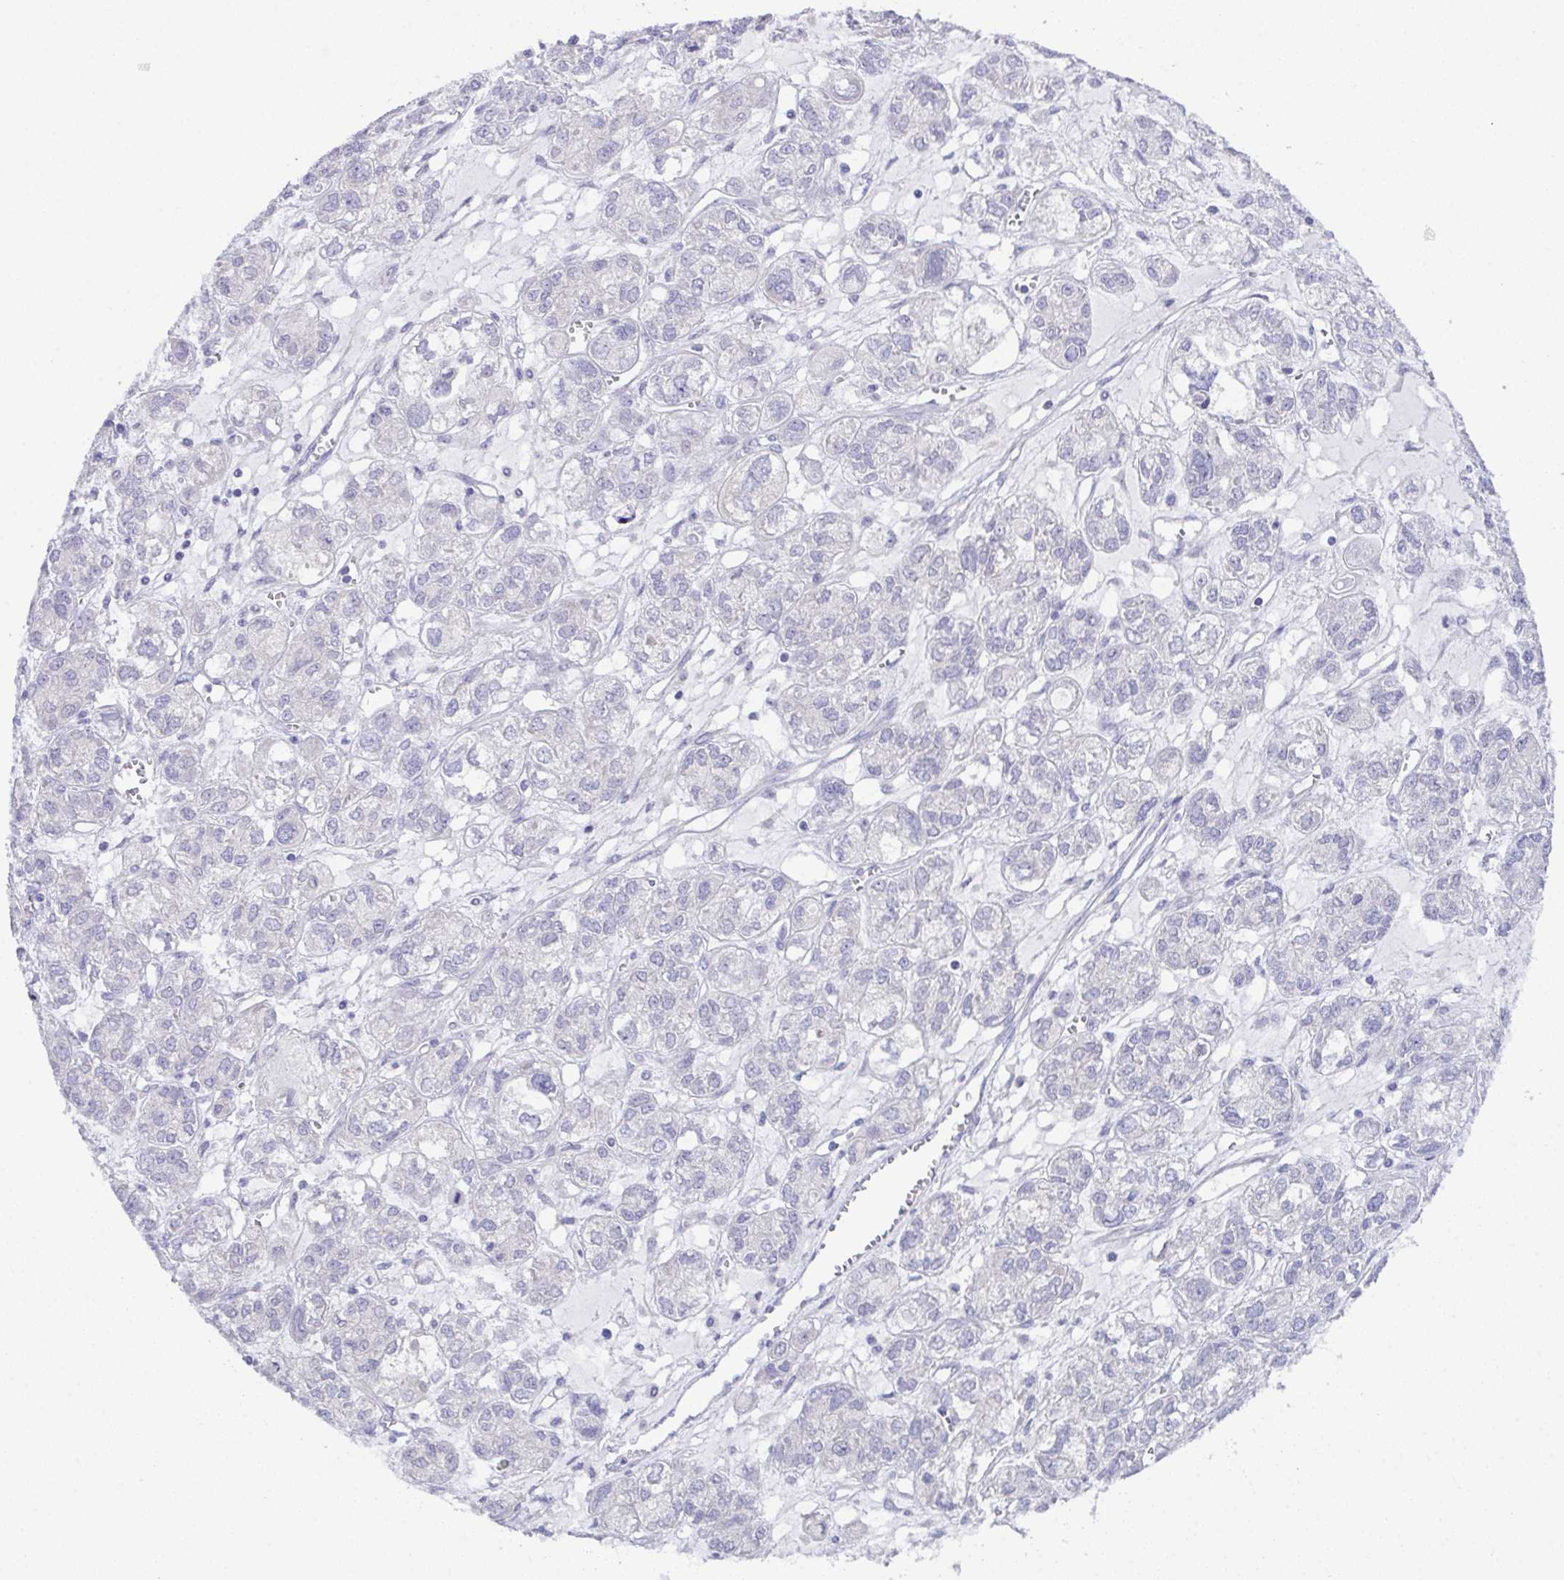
{"staining": {"intensity": "negative", "quantity": "none", "location": "none"}, "tissue": "ovarian cancer", "cell_type": "Tumor cells", "image_type": "cancer", "snomed": [{"axis": "morphology", "description": "Carcinoma, endometroid"}, {"axis": "topography", "description": "Ovary"}], "caption": "A micrograph of human ovarian cancer is negative for staining in tumor cells.", "gene": "CFAP97D1", "patient": {"sex": "female", "age": 64}}